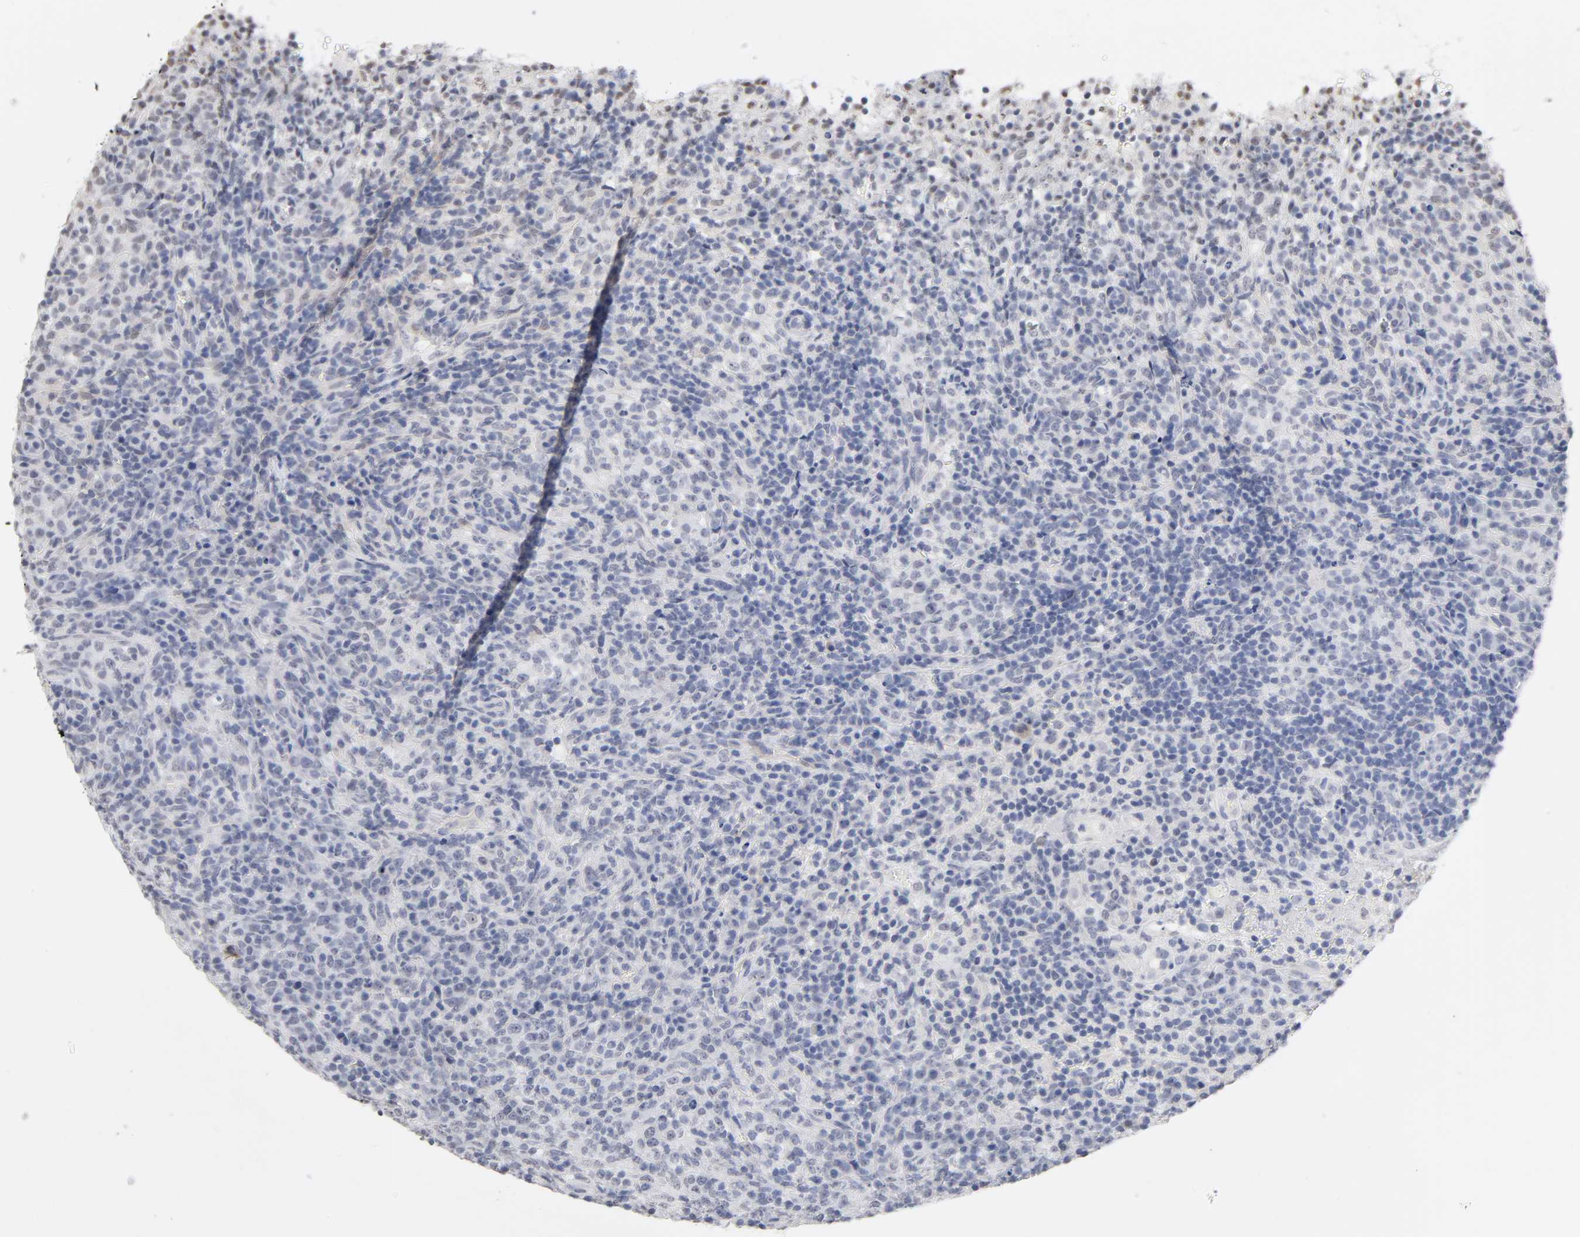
{"staining": {"intensity": "negative", "quantity": "none", "location": "none"}, "tissue": "lymphoma", "cell_type": "Tumor cells", "image_type": "cancer", "snomed": [{"axis": "morphology", "description": "Malignant lymphoma, non-Hodgkin's type, High grade"}, {"axis": "topography", "description": "Lymph node"}], "caption": "A histopathology image of high-grade malignant lymphoma, non-Hodgkin's type stained for a protein shows no brown staining in tumor cells.", "gene": "CRABP2", "patient": {"sex": "female", "age": 76}}